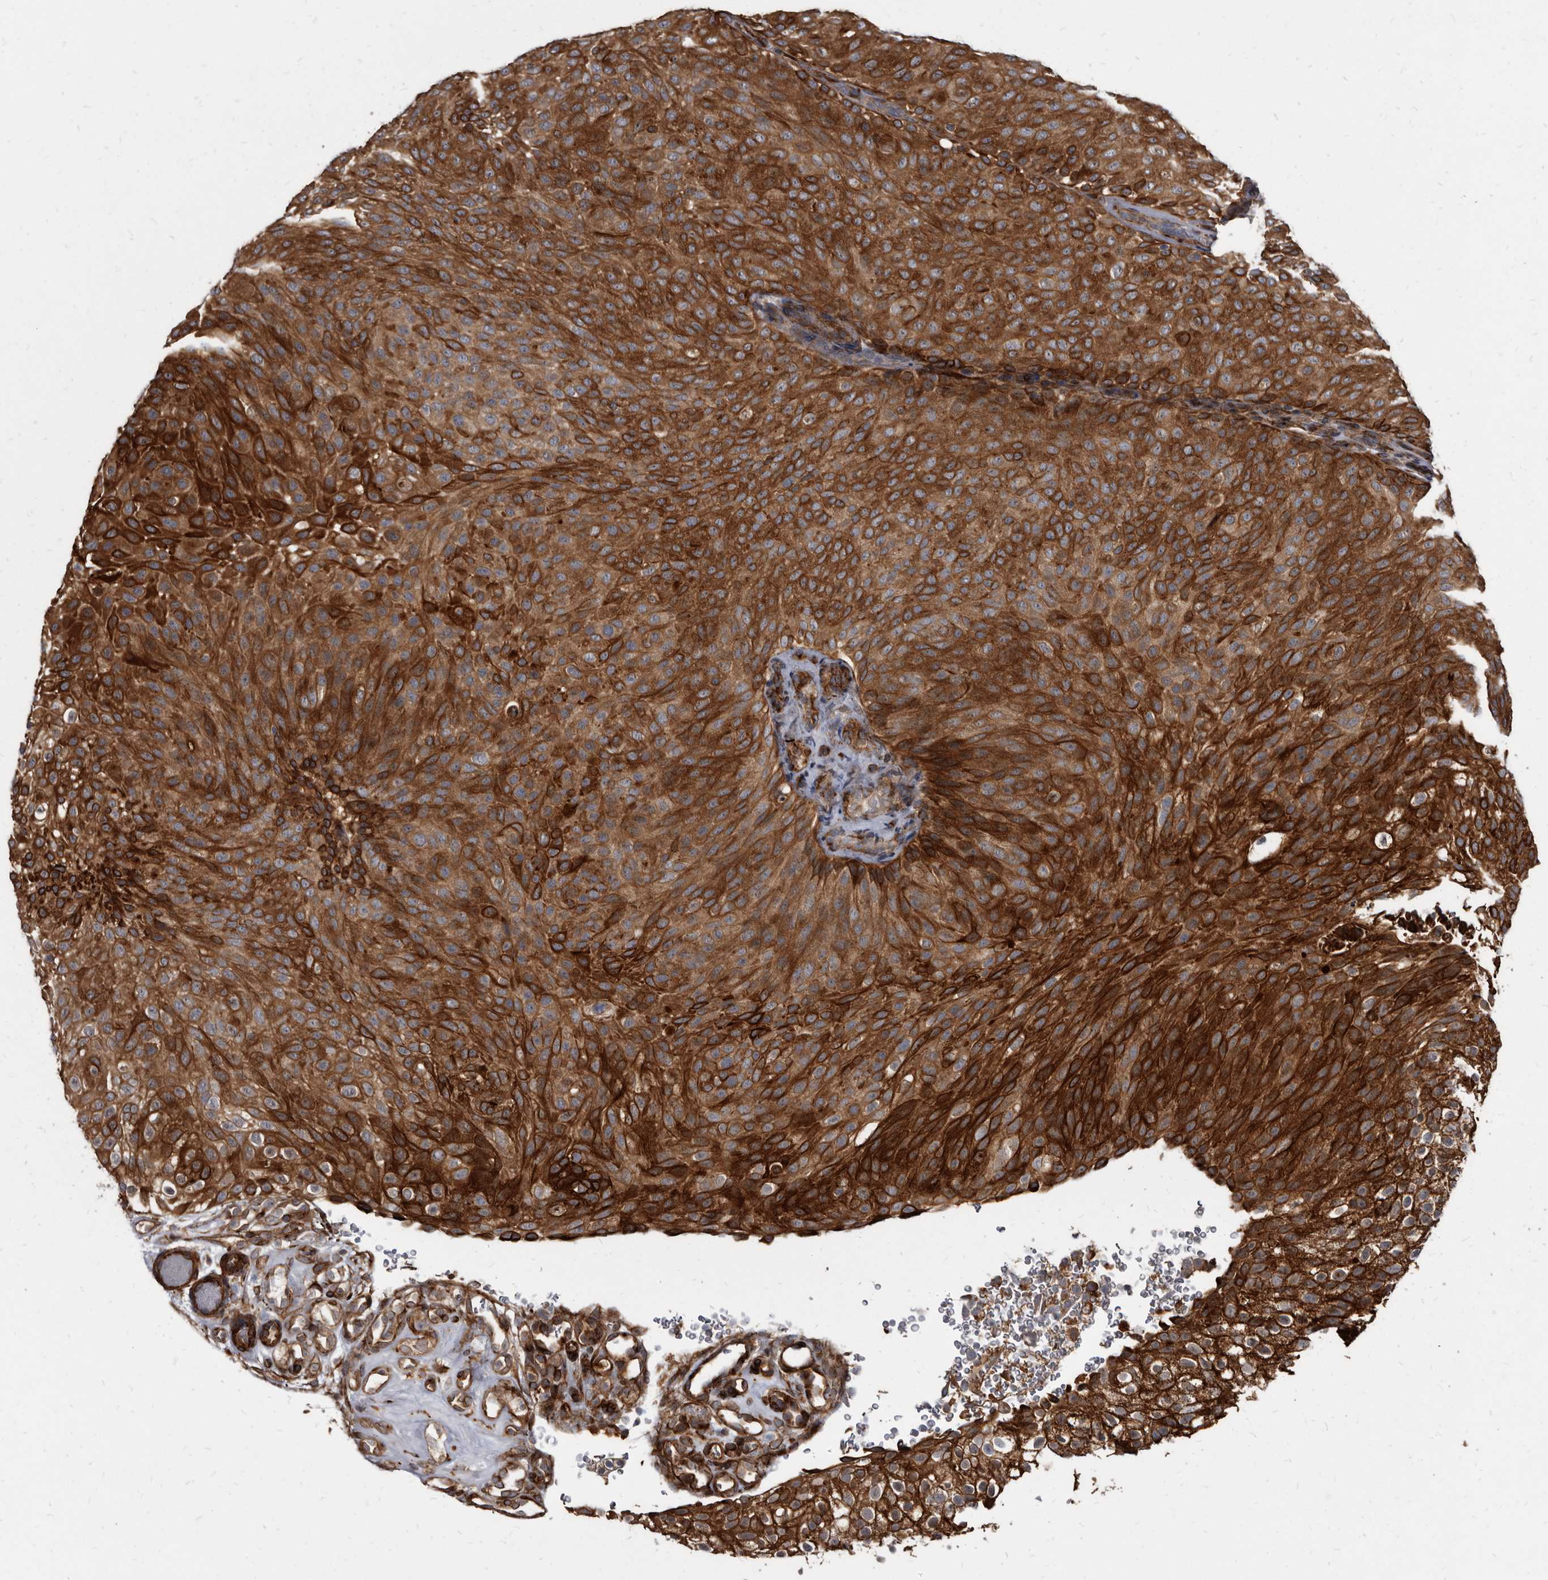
{"staining": {"intensity": "strong", "quantity": ">75%", "location": "cytoplasmic/membranous"}, "tissue": "urothelial cancer", "cell_type": "Tumor cells", "image_type": "cancer", "snomed": [{"axis": "morphology", "description": "Urothelial carcinoma, Low grade"}, {"axis": "topography", "description": "Urinary bladder"}], "caption": "Immunohistochemical staining of urothelial cancer demonstrates strong cytoplasmic/membranous protein expression in approximately >75% of tumor cells.", "gene": "KCTD20", "patient": {"sex": "male", "age": 78}}